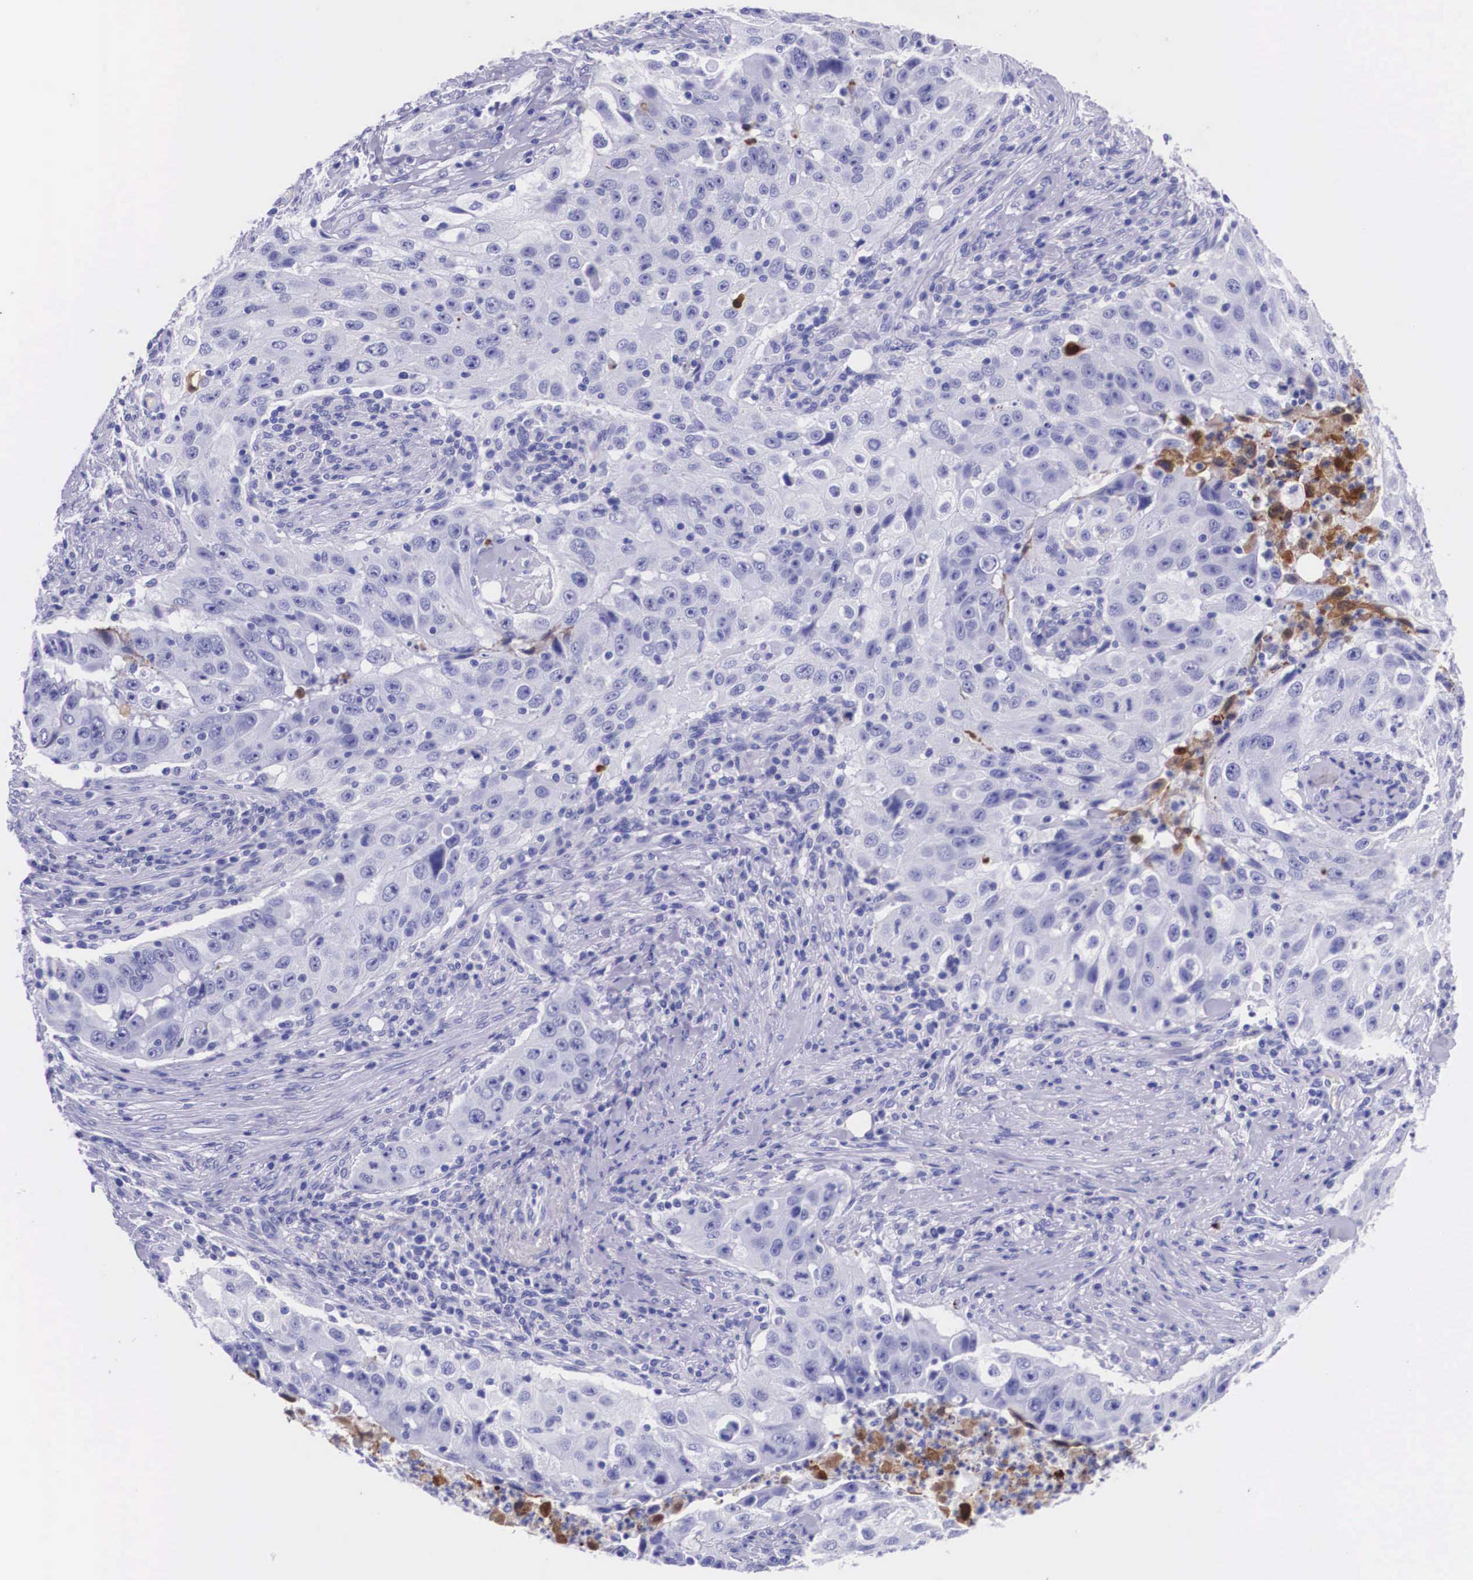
{"staining": {"intensity": "negative", "quantity": "none", "location": "none"}, "tissue": "lung cancer", "cell_type": "Tumor cells", "image_type": "cancer", "snomed": [{"axis": "morphology", "description": "Squamous cell carcinoma, NOS"}, {"axis": "topography", "description": "Lung"}], "caption": "Lung squamous cell carcinoma was stained to show a protein in brown. There is no significant positivity in tumor cells.", "gene": "PLG", "patient": {"sex": "male", "age": 64}}